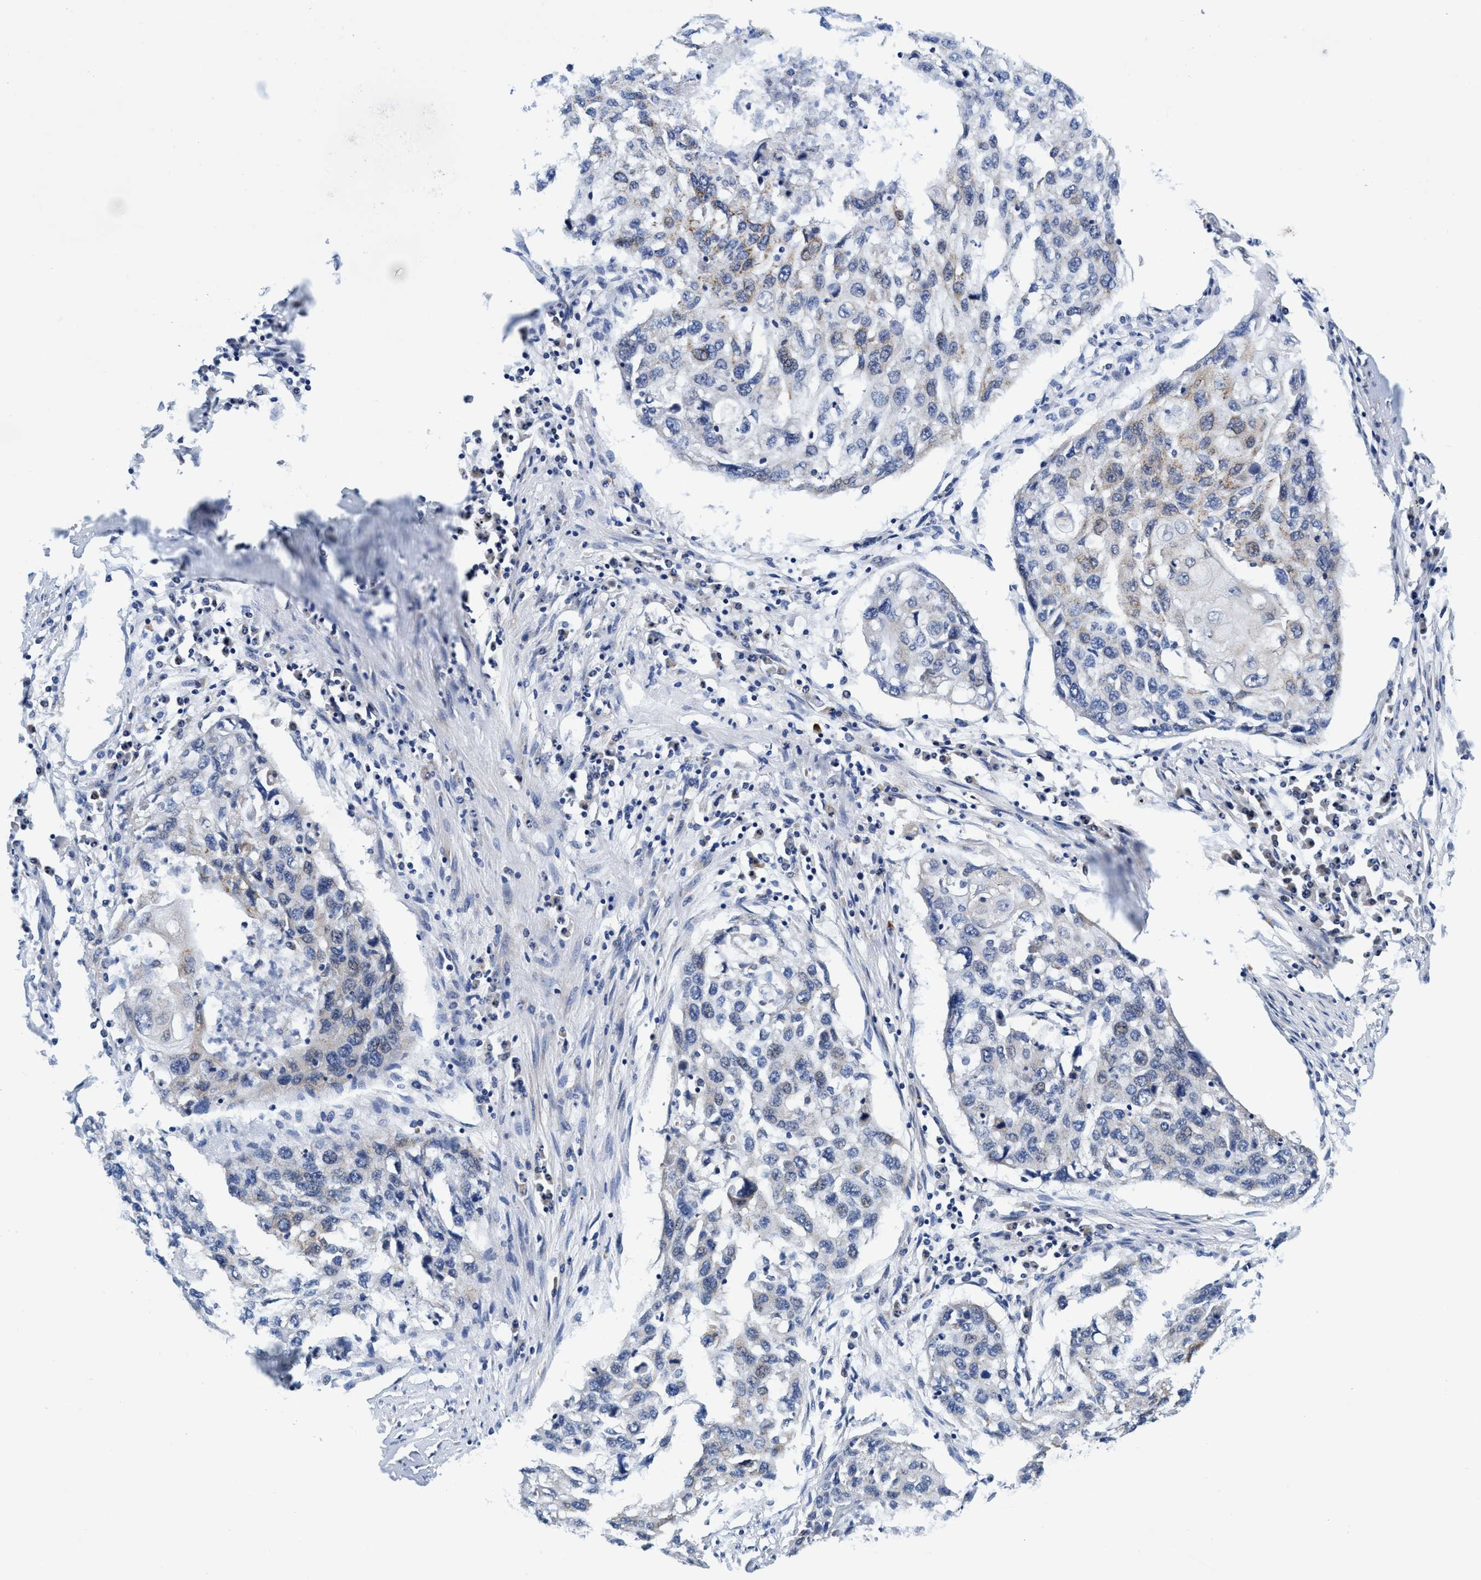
{"staining": {"intensity": "negative", "quantity": "none", "location": "none"}, "tissue": "lung cancer", "cell_type": "Tumor cells", "image_type": "cancer", "snomed": [{"axis": "morphology", "description": "Squamous cell carcinoma, NOS"}, {"axis": "topography", "description": "Lung"}], "caption": "Immunohistochemical staining of human lung cancer (squamous cell carcinoma) reveals no significant staining in tumor cells.", "gene": "AGAP2", "patient": {"sex": "female", "age": 63}}